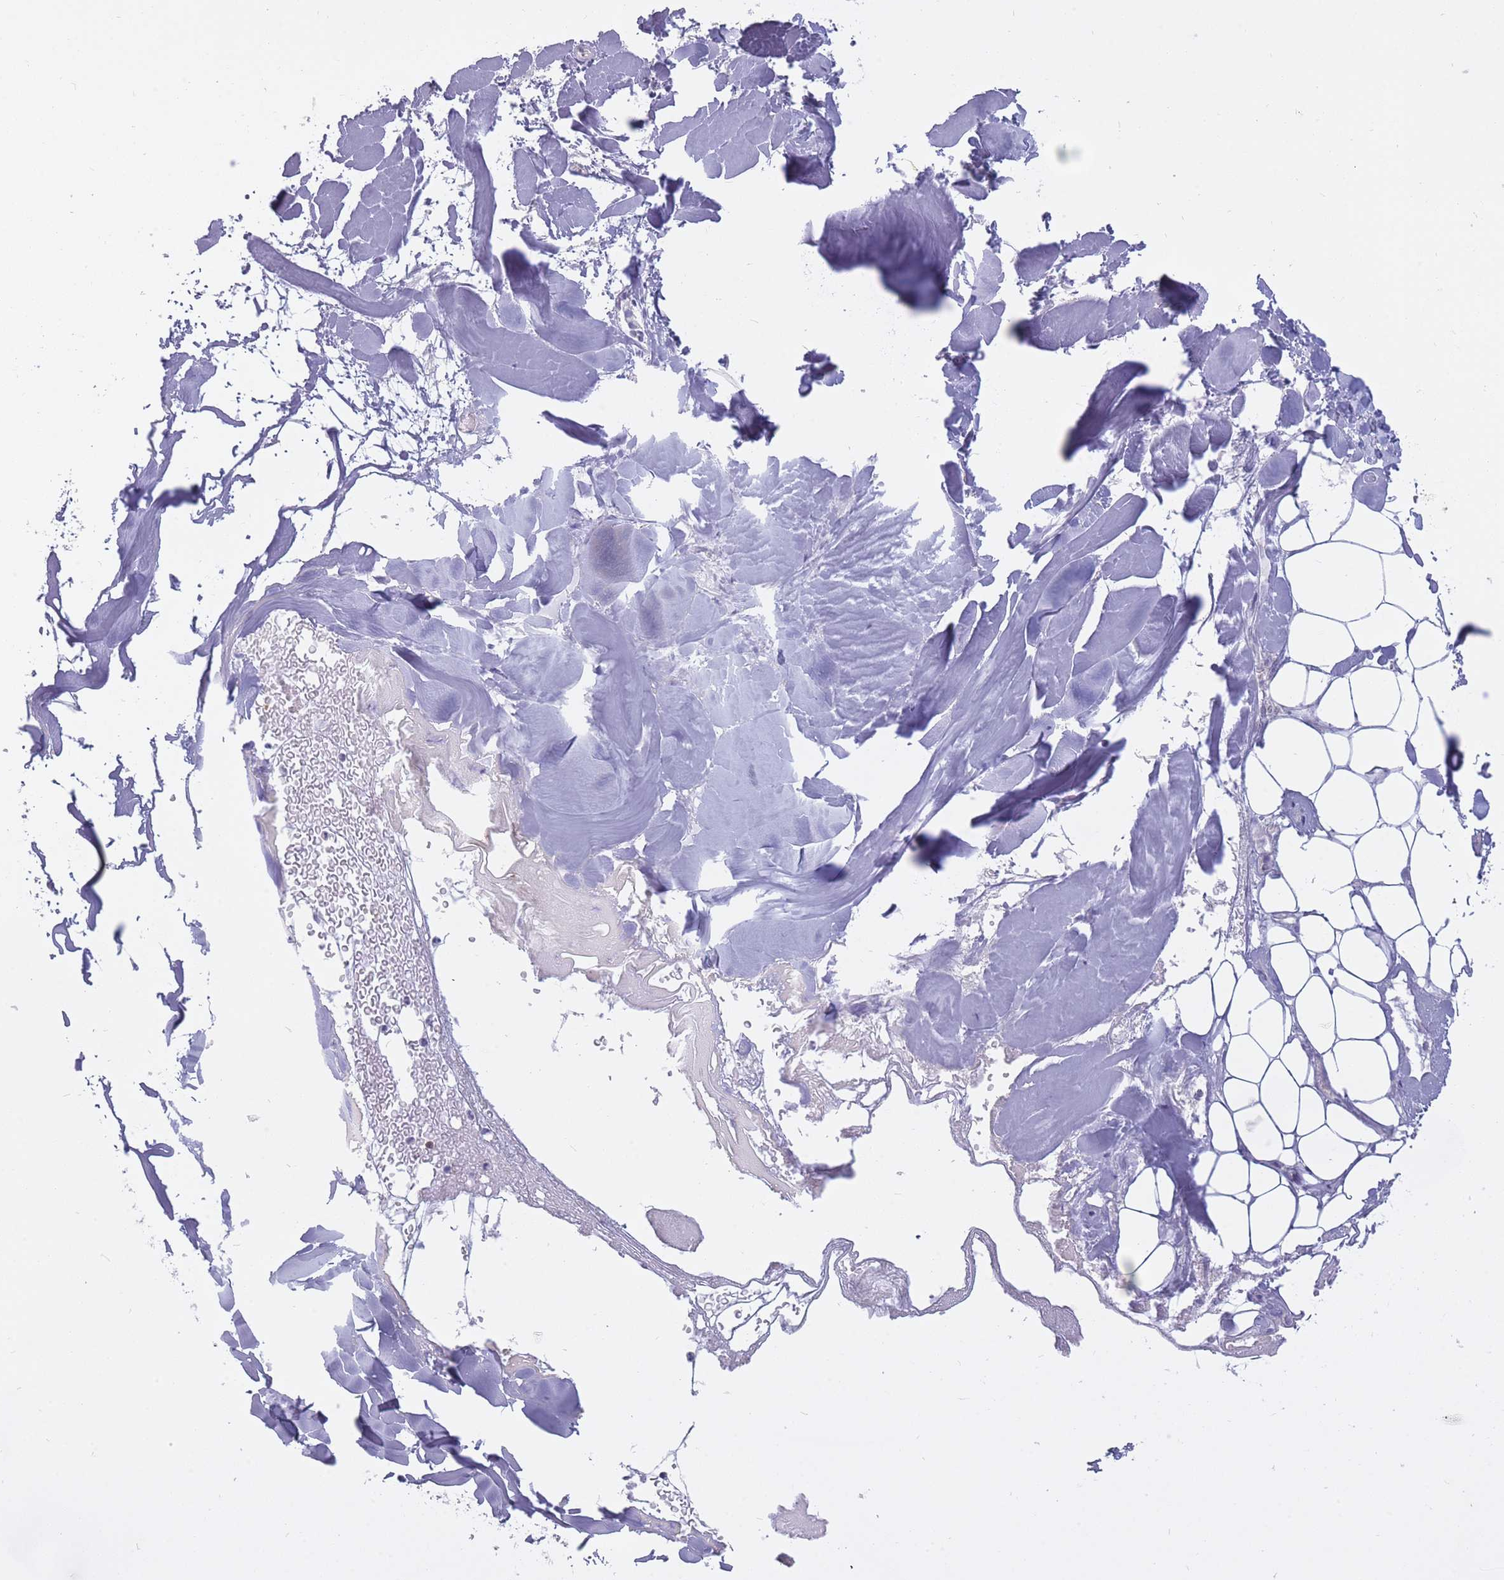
{"staining": {"intensity": "negative", "quantity": "none", "location": "none"}, "tissue": "adipose tissue", "cell_type": "Adipocytes", "image_type": "normal", "snomed": [{"axis": "morphology", "description": "Normal tissue, NOS"}, {"axis": "topography", "description": "Peripheral nerve tissue"}], "caption": "A photomicrograph of human adipose tissue is negative for staining in adipocytes. (Stains: DAB (3,3'-diaminobenzidine) immunohistochemistry with hematoxylin counter stain, Microscopy: brightfield microscopy at high magnification).", "gene": "CCDC124", "patient": {"sex": "male", "age": 74}}